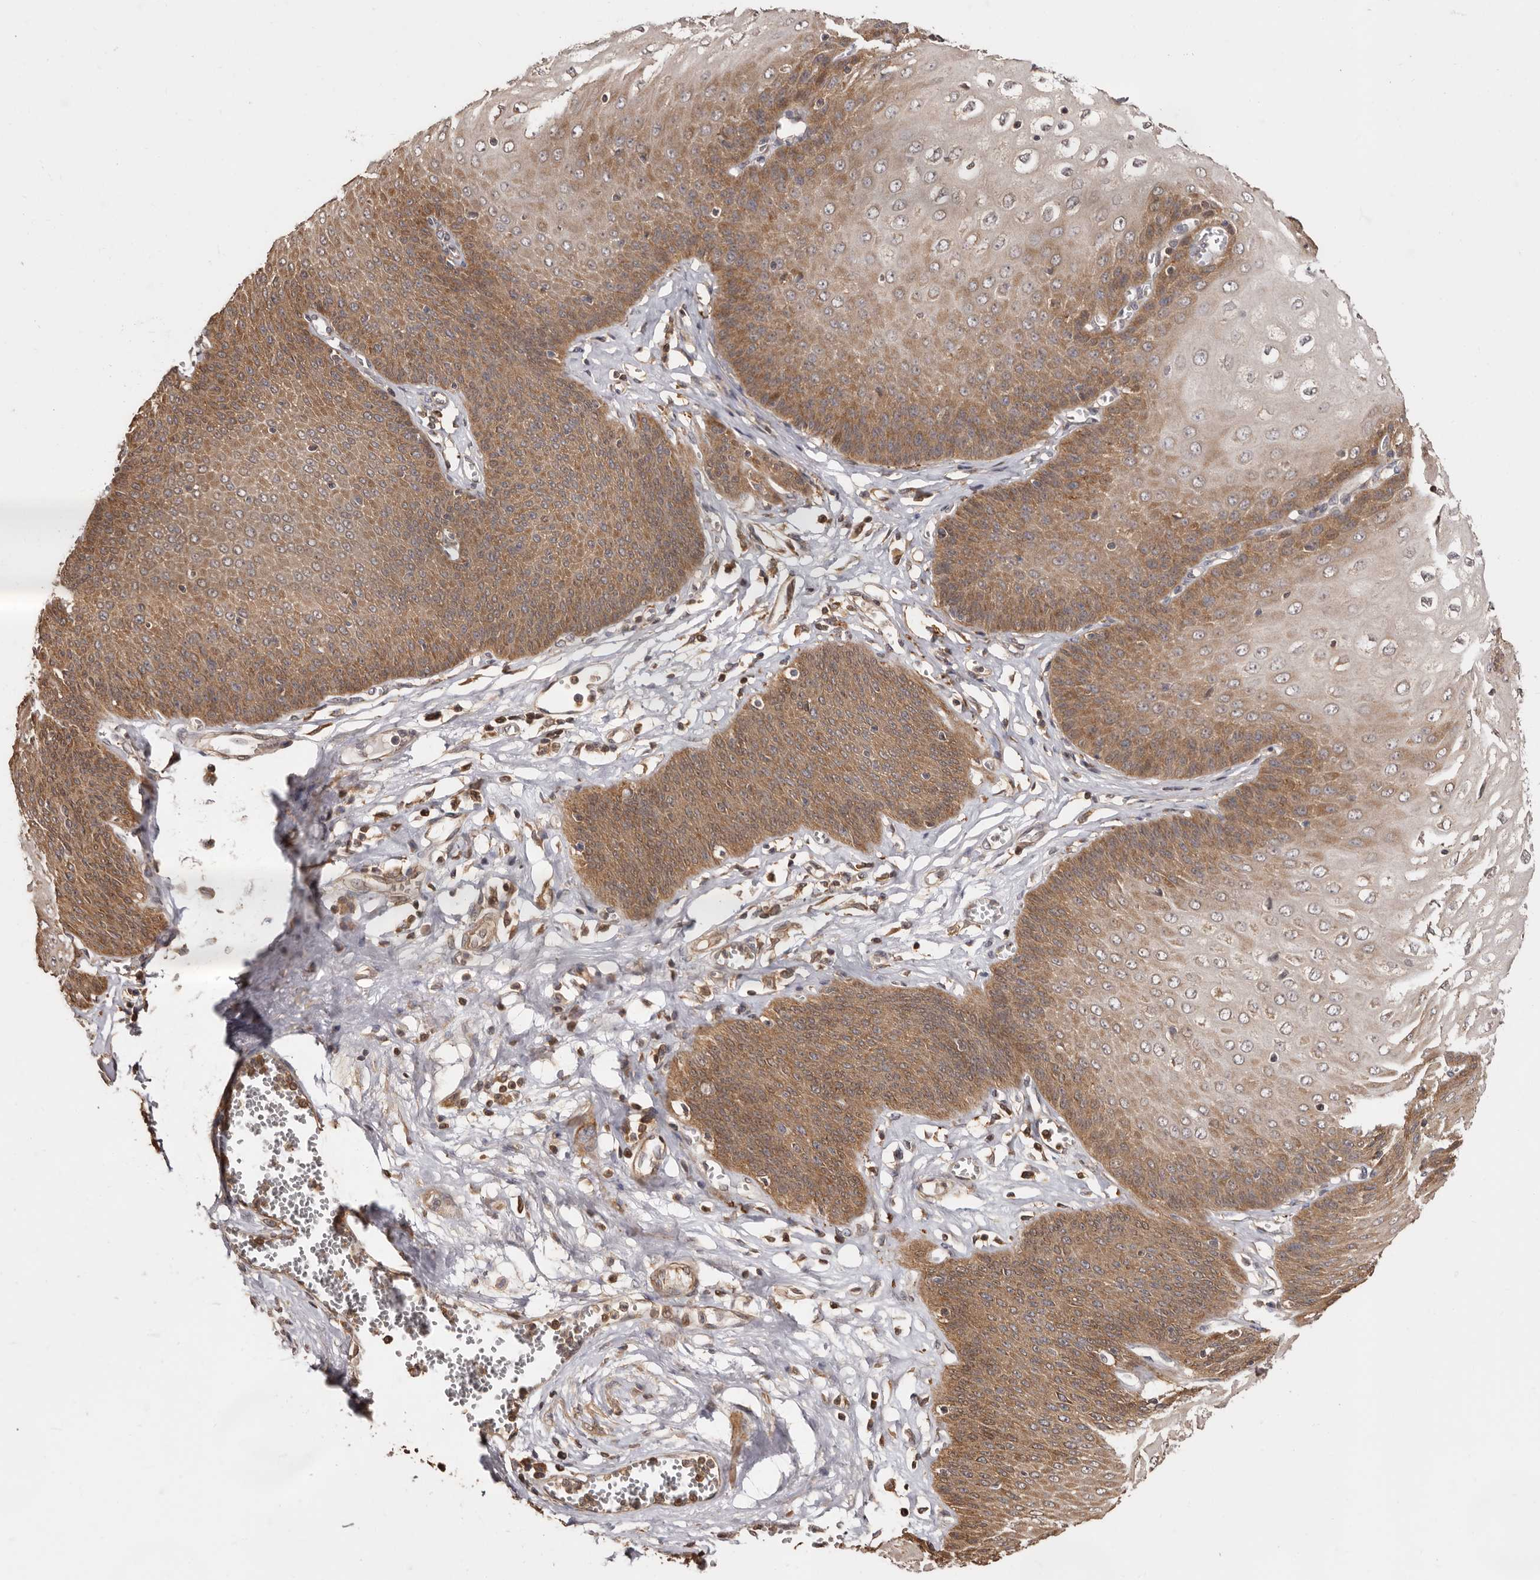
{"staining": {"intensity": "moderate", "quantity": ">75%", "location": "cytoplasmic/membranous"}, "tissue": "esophagus", "cell_type": "Squamous epithelial cells", "image_type": "normal", "snomed": [{"axis": "morphology", "description": "Normal tissue, NOS"}, {"axis": "topography", "description": "Esophagus"}], "caption": "An IHC image of unremarkable tissue is shown. Protein staining in brown highlights moderate cytoplasmic/membranous positivity in esophagus within squamous epithelial cells. The staining was performed using DAB (3,3'-diaminobenzidine), with brown indicating positive protein expression. Nuclei are stained blue with hematoxylin.", "gene": "COQ8B", "patient": {"sex": "male", "age": 60}}